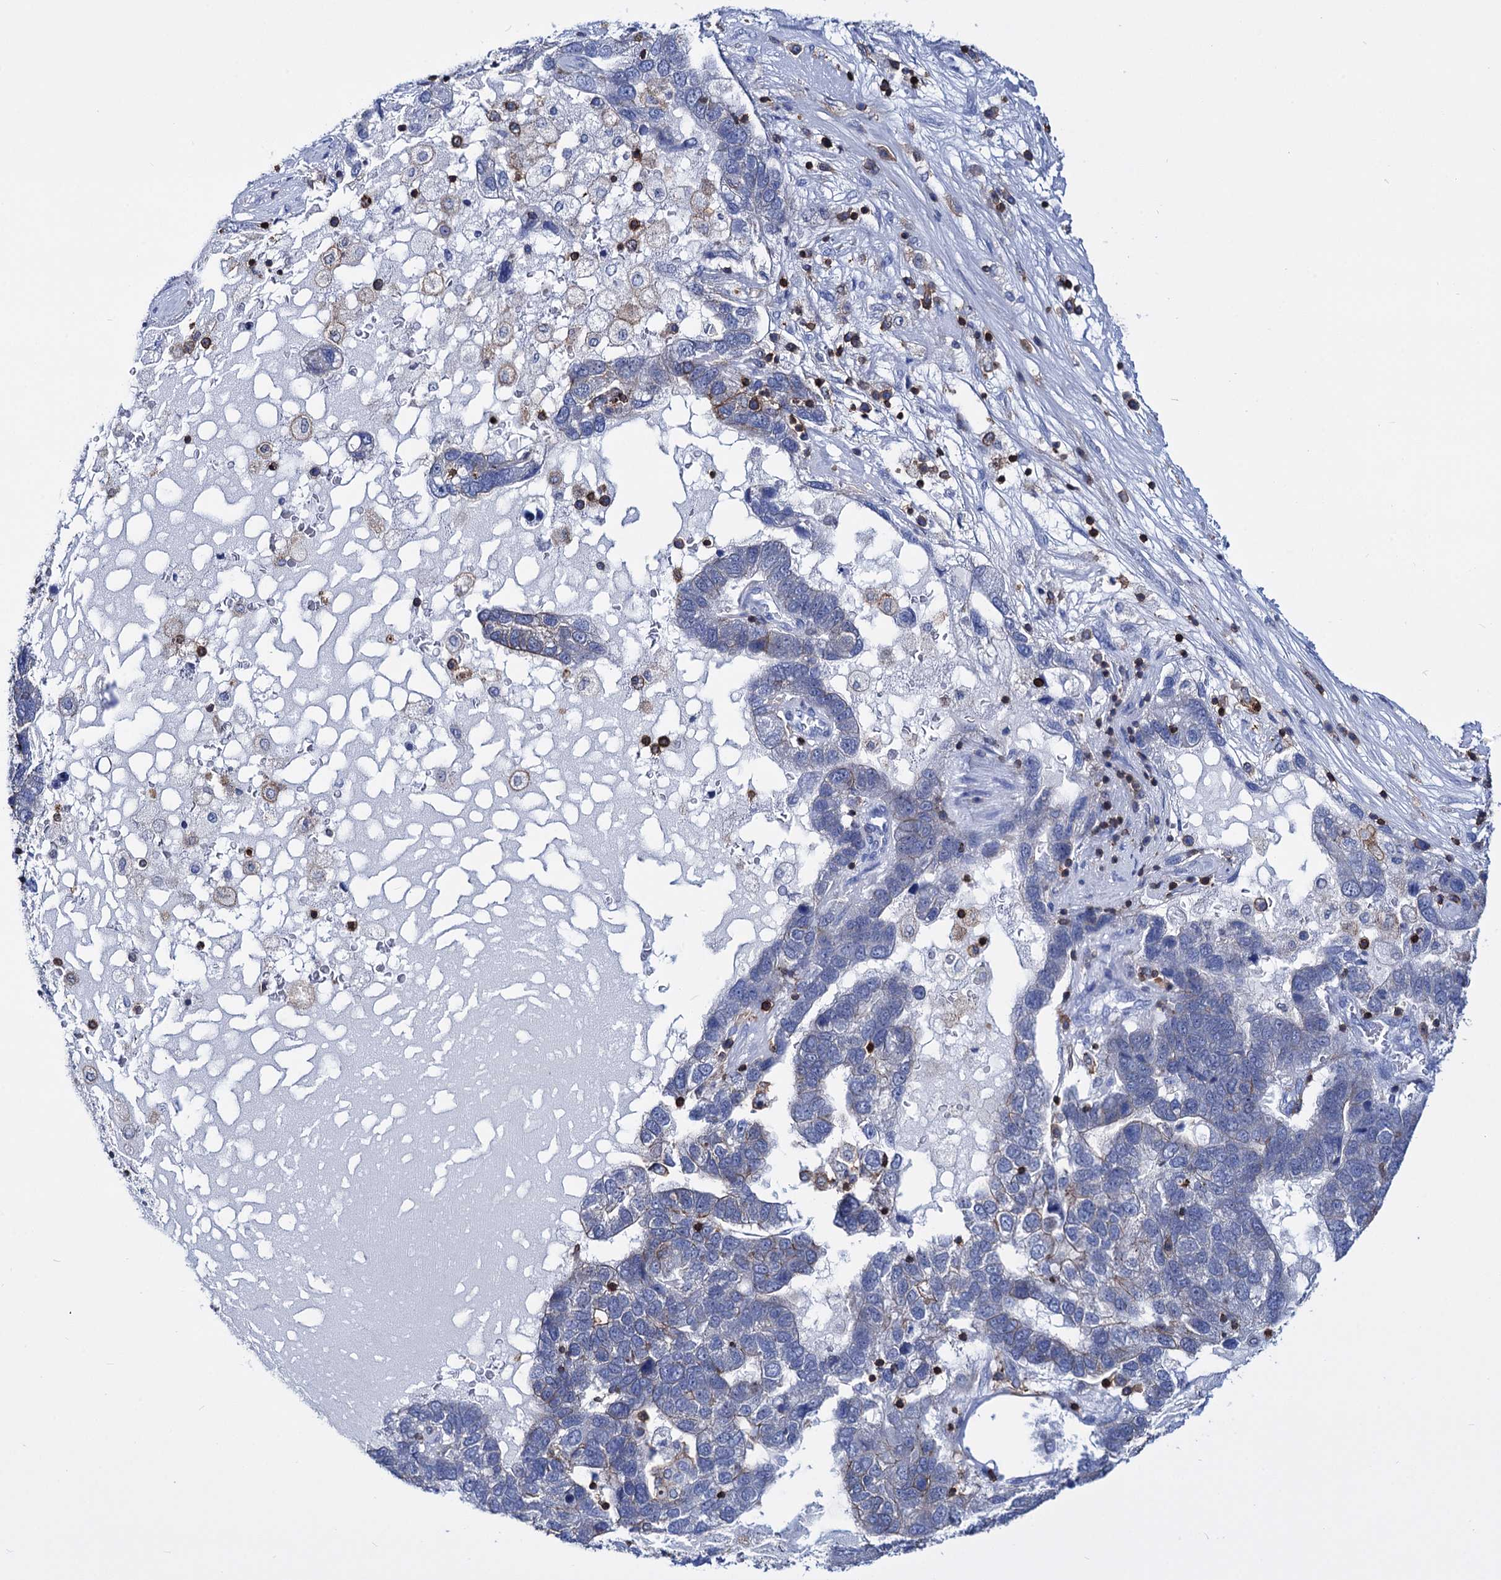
{"staining": {"intensity": "negative", "quantity": "none", "location": "none"}, "tissue": "pancreatic cancer", "cell_type": "Tumor cells", "image_type": "cancer", "snomed": [{"axis": "morphology", "description": "Adenocarcinoma, NOS"}, {"axis": "topography", "description": "Pancreas"}], "caption": "A micrograph of human pancreatic cancer is negative for staining in tumor cells.", "gene": "DEF6", "patient": {"sex": "female", "age": 61}}